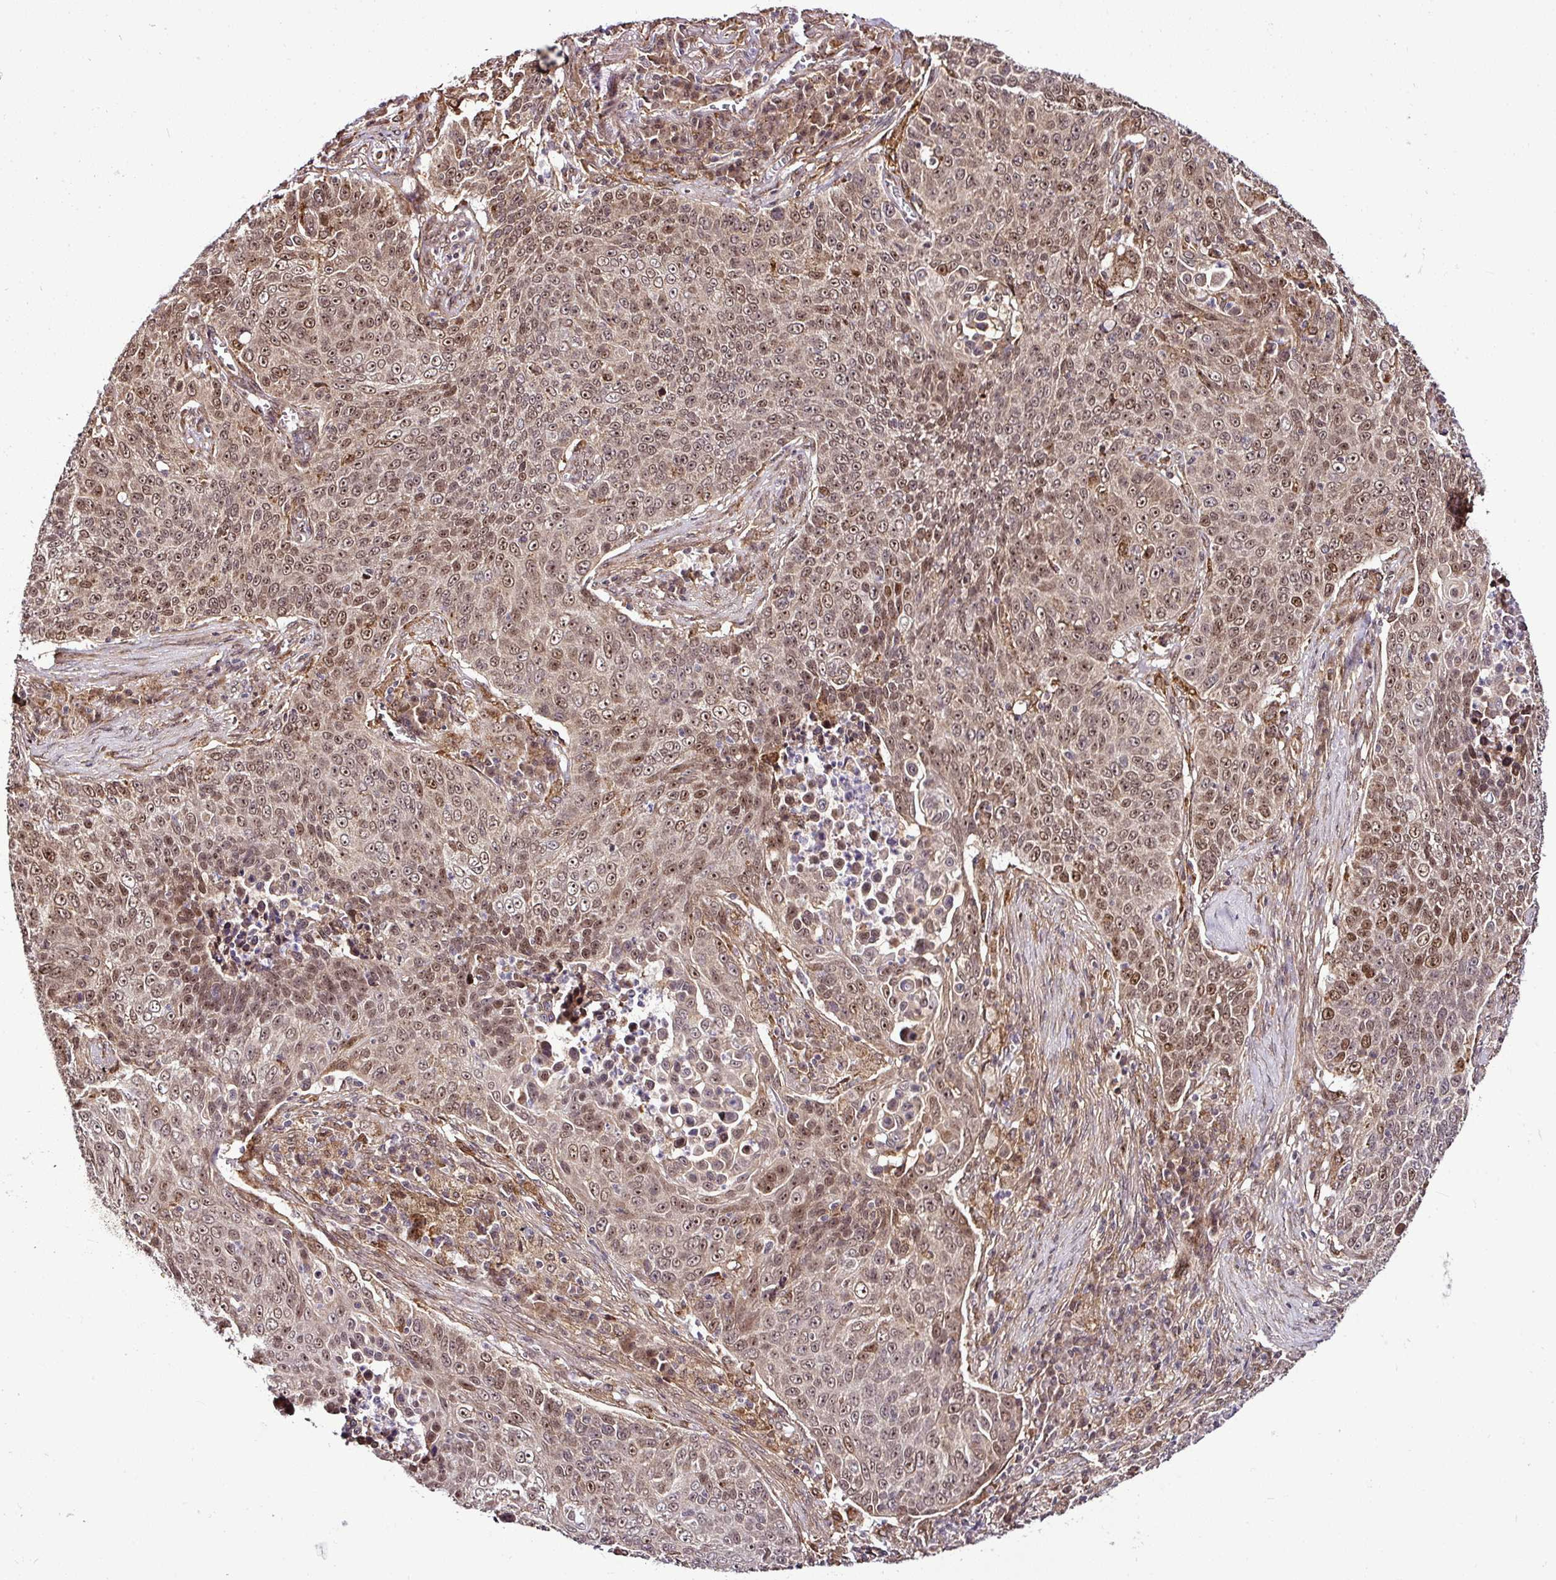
{"staining": {"intensity": "moderate", "quantity": ">75%", "location": "nuclear"}, "tissue": "lung cancer", "cell_type": "Tumor cells", "image_type": "cancer", "snomed": [{"axis": "morphology", "description": "Squamous cell carcinoma, NOS"}, {"axis": "topography", "description": "Lung"}], "caption": "An immunohistochemistry photomicrograph of neoplastic tissue is shown. Protein staining in brown highlights moderate nuclear positivity in lung cancer (squamous cell carcinoma) within tumor cells. (DAB (3,3'-diaminobenzidine) IHC with brightfield microscopy, high magnification).", "gene": "FAM153A", "patient": {"sex": "male", "age": 78}}